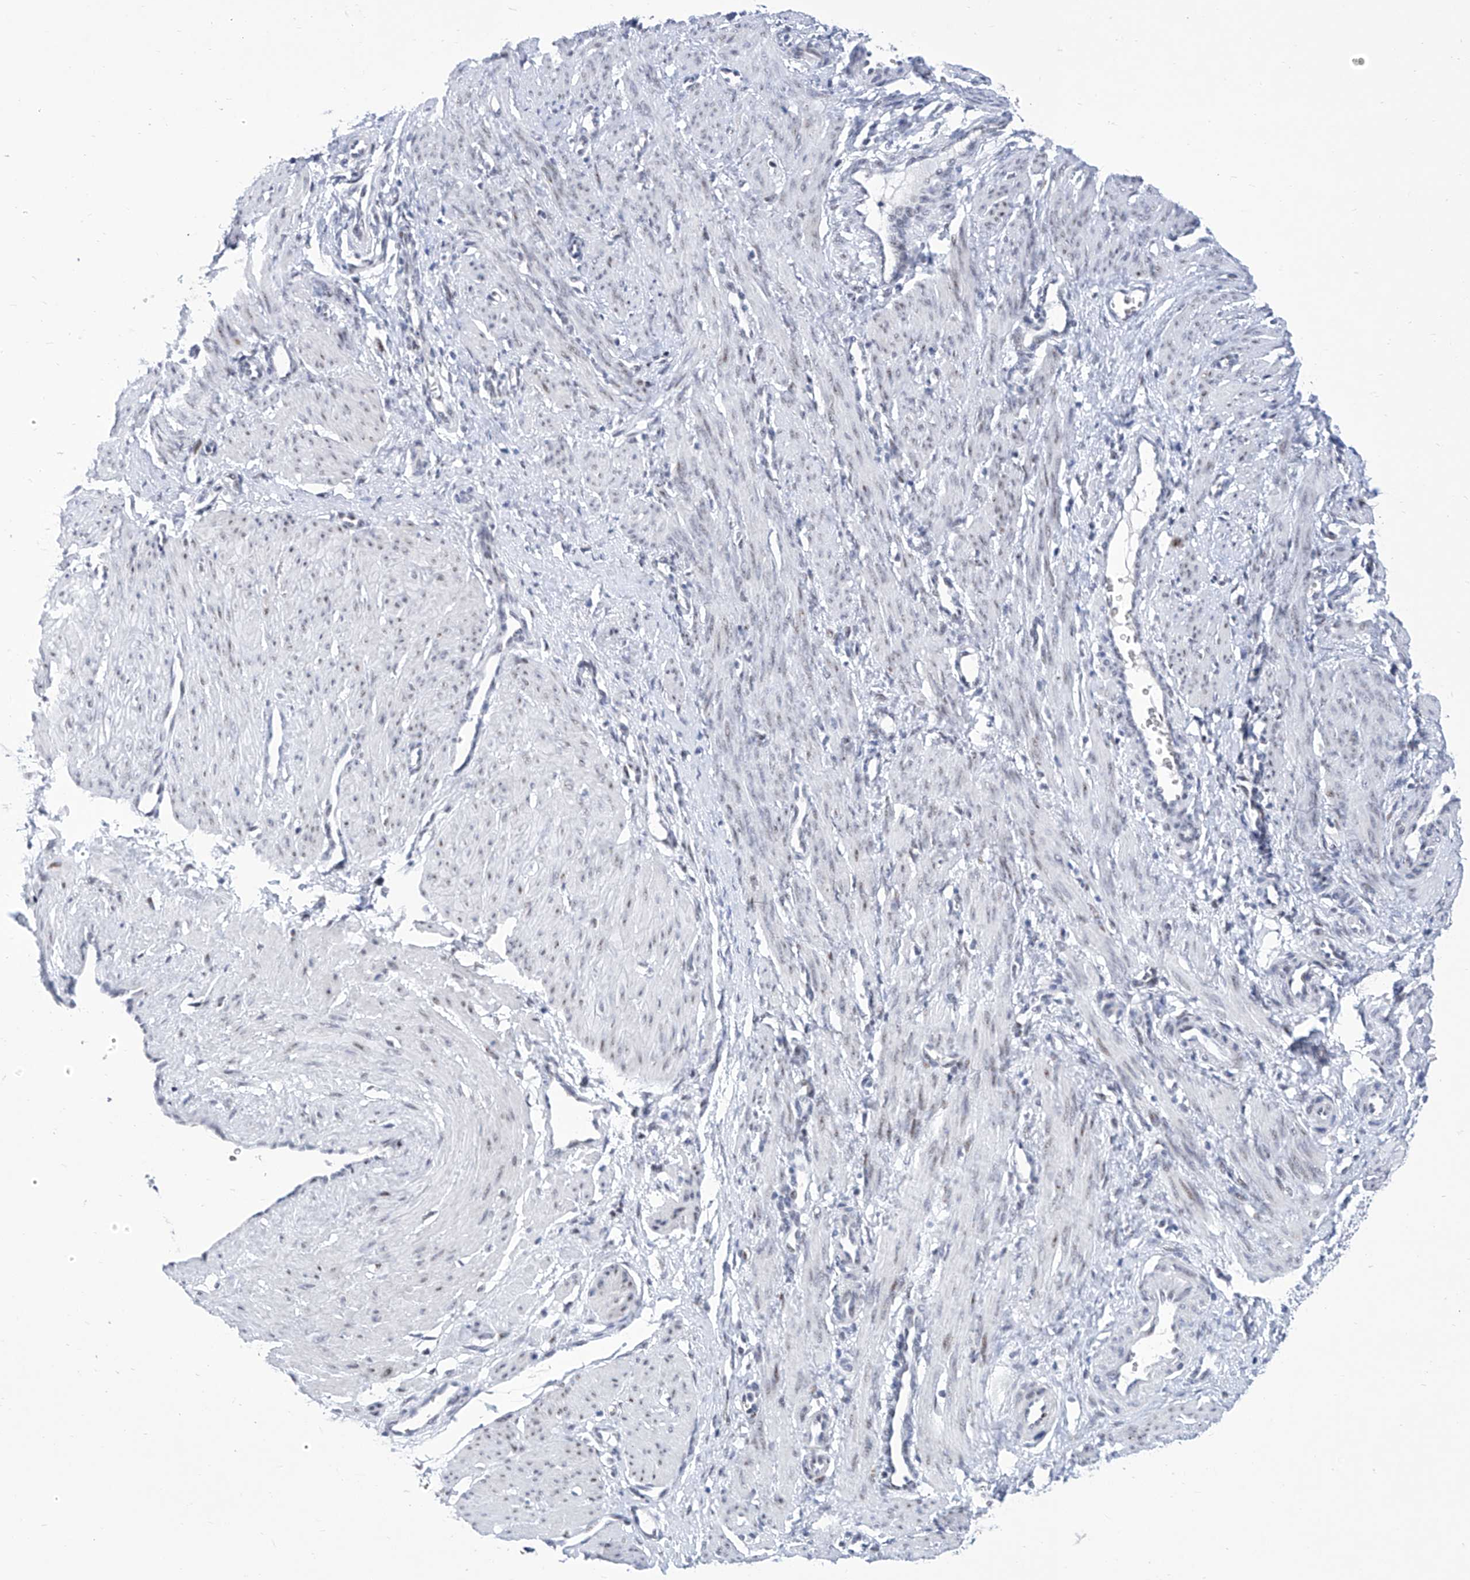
{"staining": {"intensity": "negative", "quantity": "none", "location": "none"}, "tissue": "smooth muscle", "cell_type": "Smooth muscle cells", "image_type": "normal", "snomed": [{"axis": "morphology", "description": "Normal tissue, NOS"}, {"axis": "topography", "description": "Endometrium"}], "caption": "DAB immunohistochemical staining of benign human smooth muscle reveals no significant staining in smooth muscle cells.", "gene": "SART1", "patient": {"sex": "female", "age": 33}}